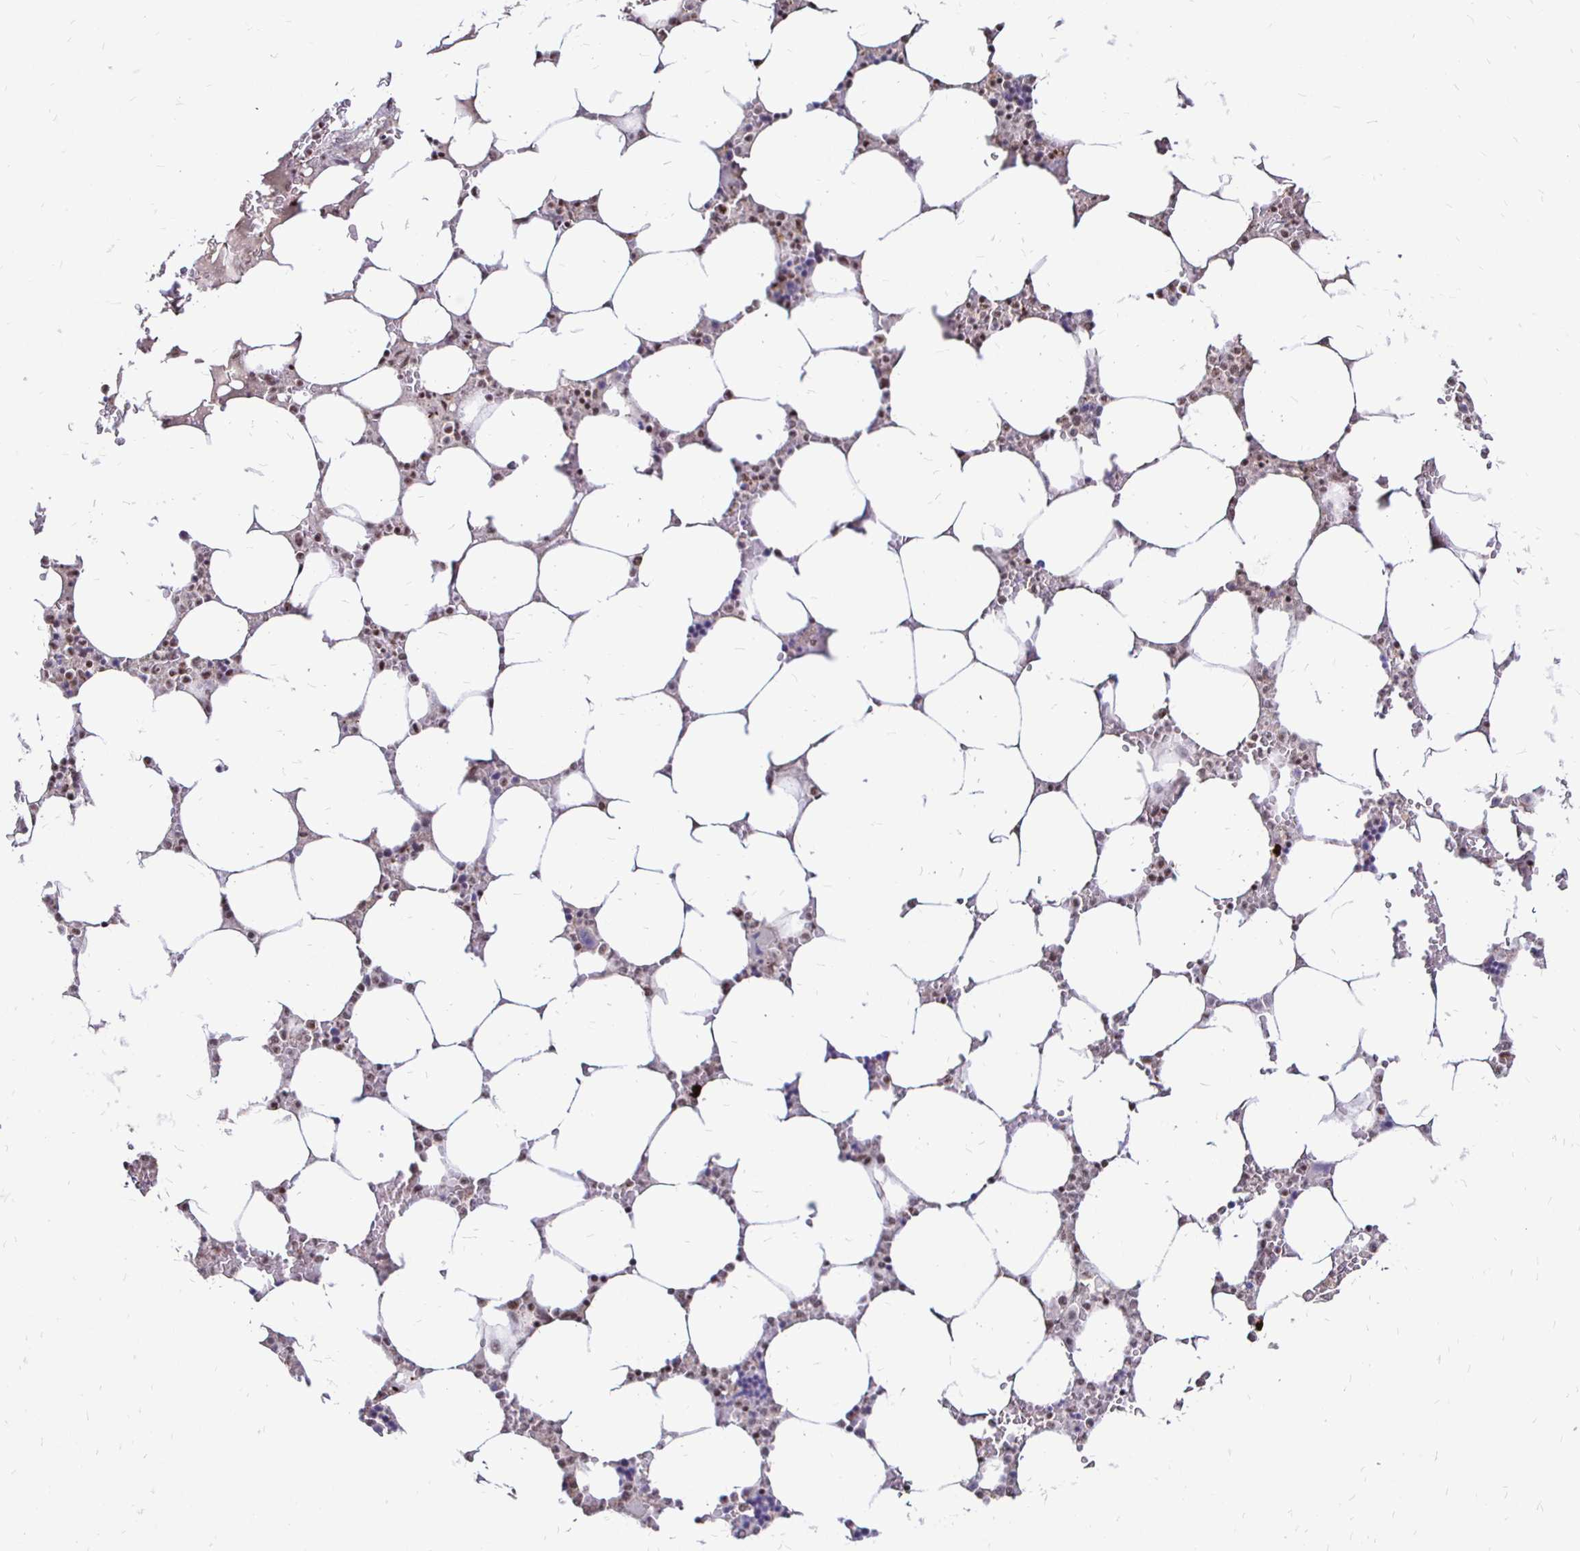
{"staining": {"intensity": "moderate", "quantity": "25%-75%", "location": "nuclear"}, "tissue": "bone marrow", "cell_type": "Hematopoietic cells", "image_type": "normal", "snomed": [{"axis": "morphology", "description": "Normal tissue, NOS"}, {"axis": "topography", "description": "Bone marrow"}], "caption": "Bone marrow stained with DAB (3,3'-diaminobenzidine) IHC exhibits medium levels of moderate nuclear staining in about 25%-75% of hematopoietic cells.", "gene": "SIN3A", "patient": {"sex": "male", "age": 64}}